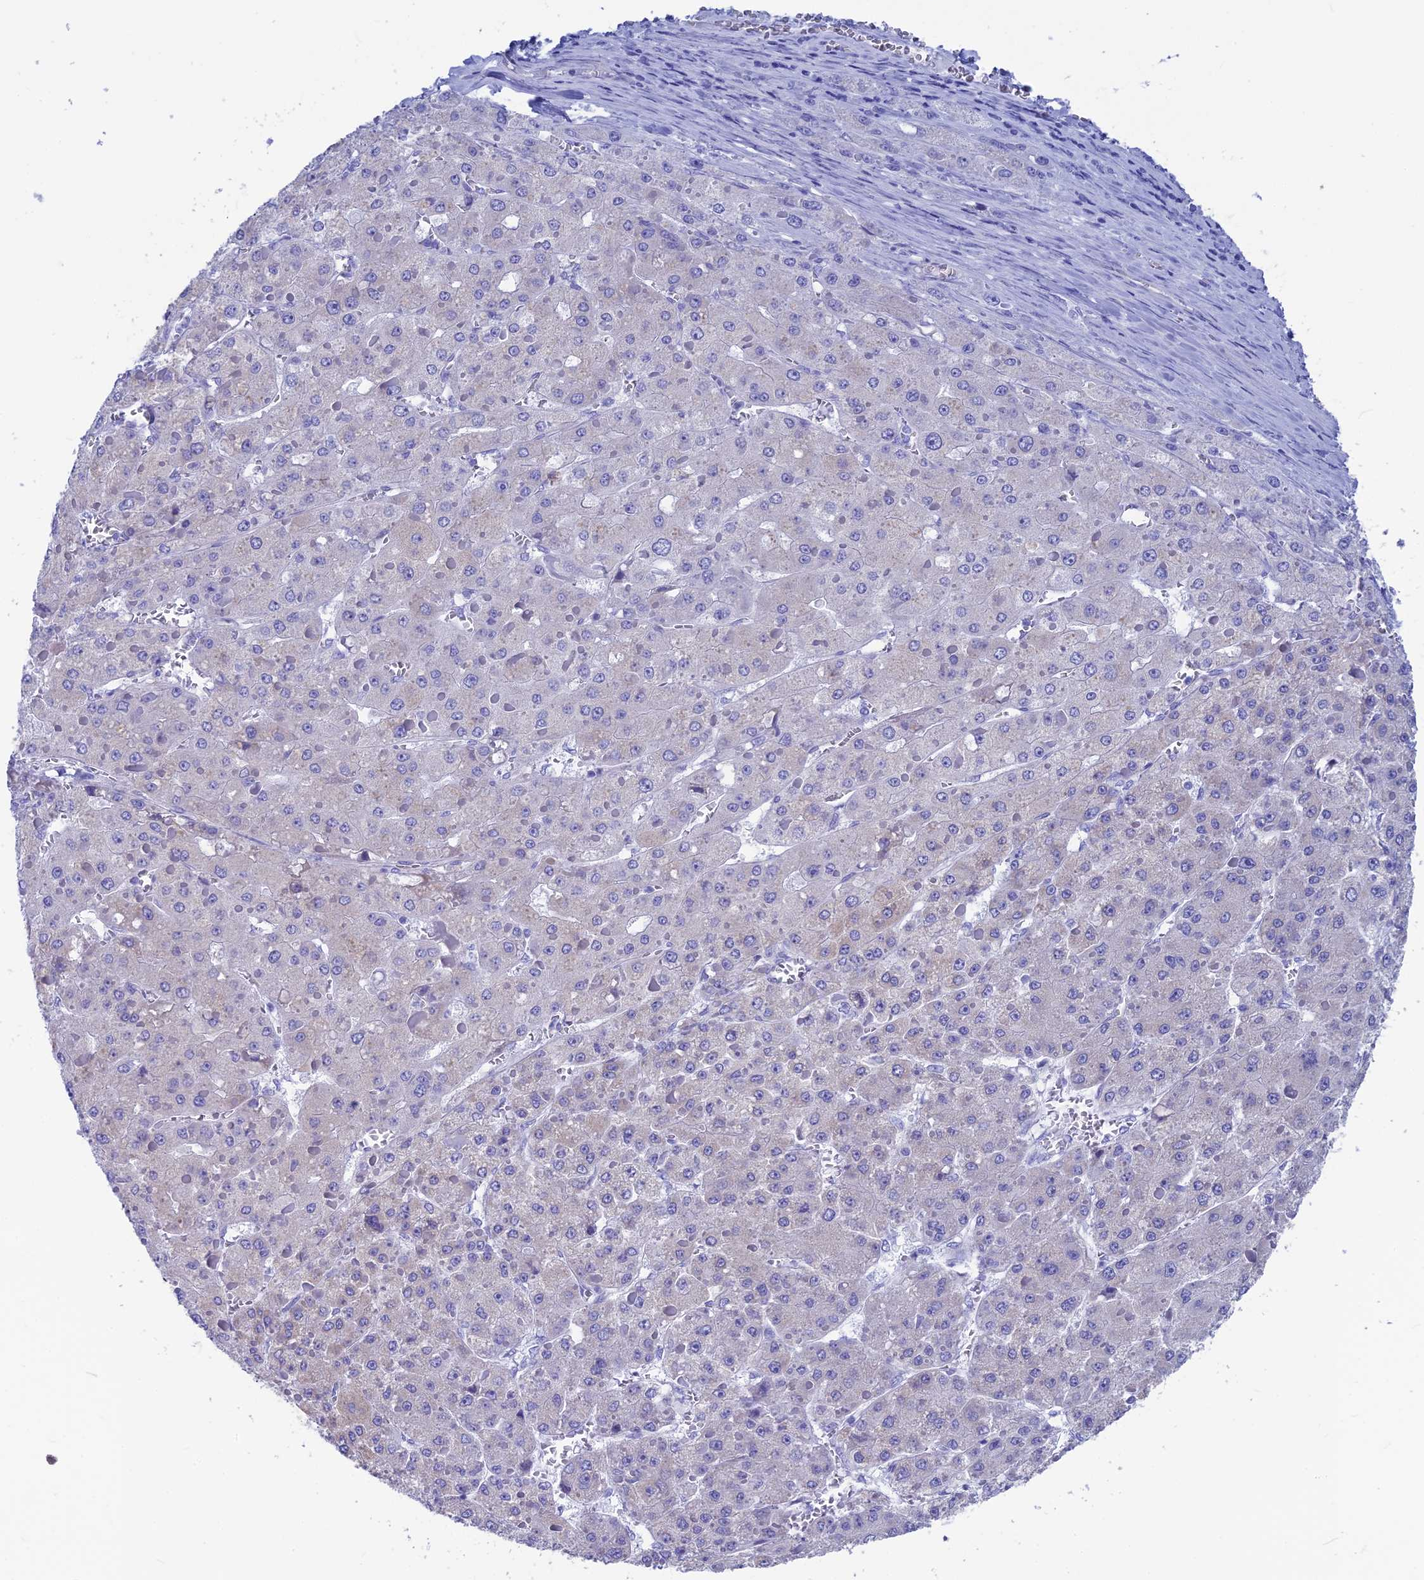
{"staining": {"intensity": "negative", "quantity": "none", "location": "none"}, "tissue": "liver cancer", "cell_type": "Tumor cells", "image_type": "cancer", "snomed": [{"axis": "morphology", "description": "Carcinoma, Hepatocellular, NOS"}, {"axis": "topography", "description": "Liver"}], "caption": "IHC micrograph of liver cancer (hepatocellular carcinoma) stained for a protein (brown), which exhibits no staining in tumor cells.", "gene": "GNGT2", "patient": {"sex": "female", "age": 73}}